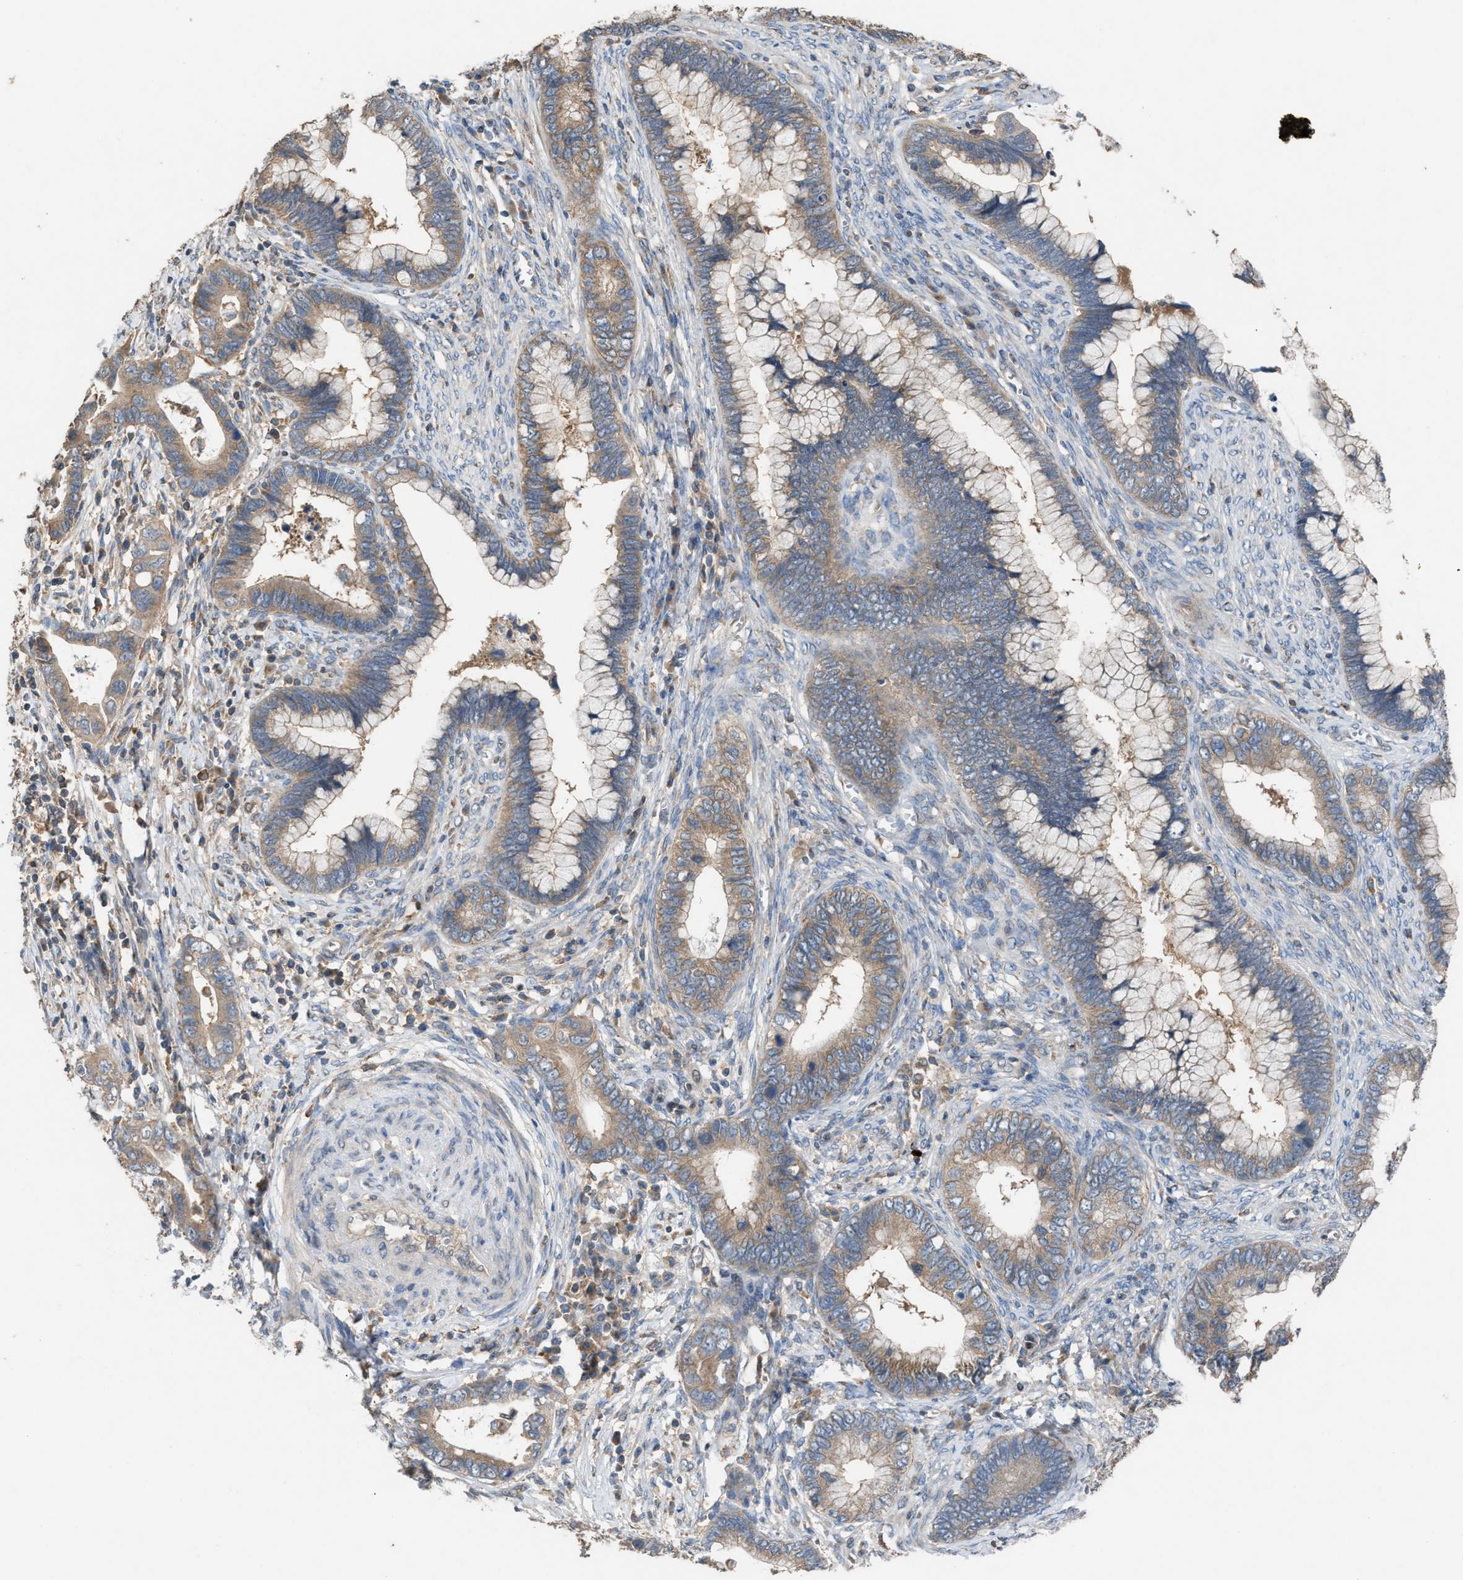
{"staining": {"intensity": "weak", "quantity": ">75%", "location": "cytoplasmic/membranous"}, "tissue": "cervical cancer", "cell_type": "Tumor cells", "image_type": "cancer", "snomed": [{"axis": "morphology", "description": "Adenocarcinoma, NOS"}, {"axis": "topography", "description": "Cervix"}], "caption": "This is an image of IHC staining of cervical adenocarcinoma, which shows weak expression in the cytoplasmic/membranous of tumor cells.", "gene": "TPK1", "patient": {"sex": "female", "age": 44}}